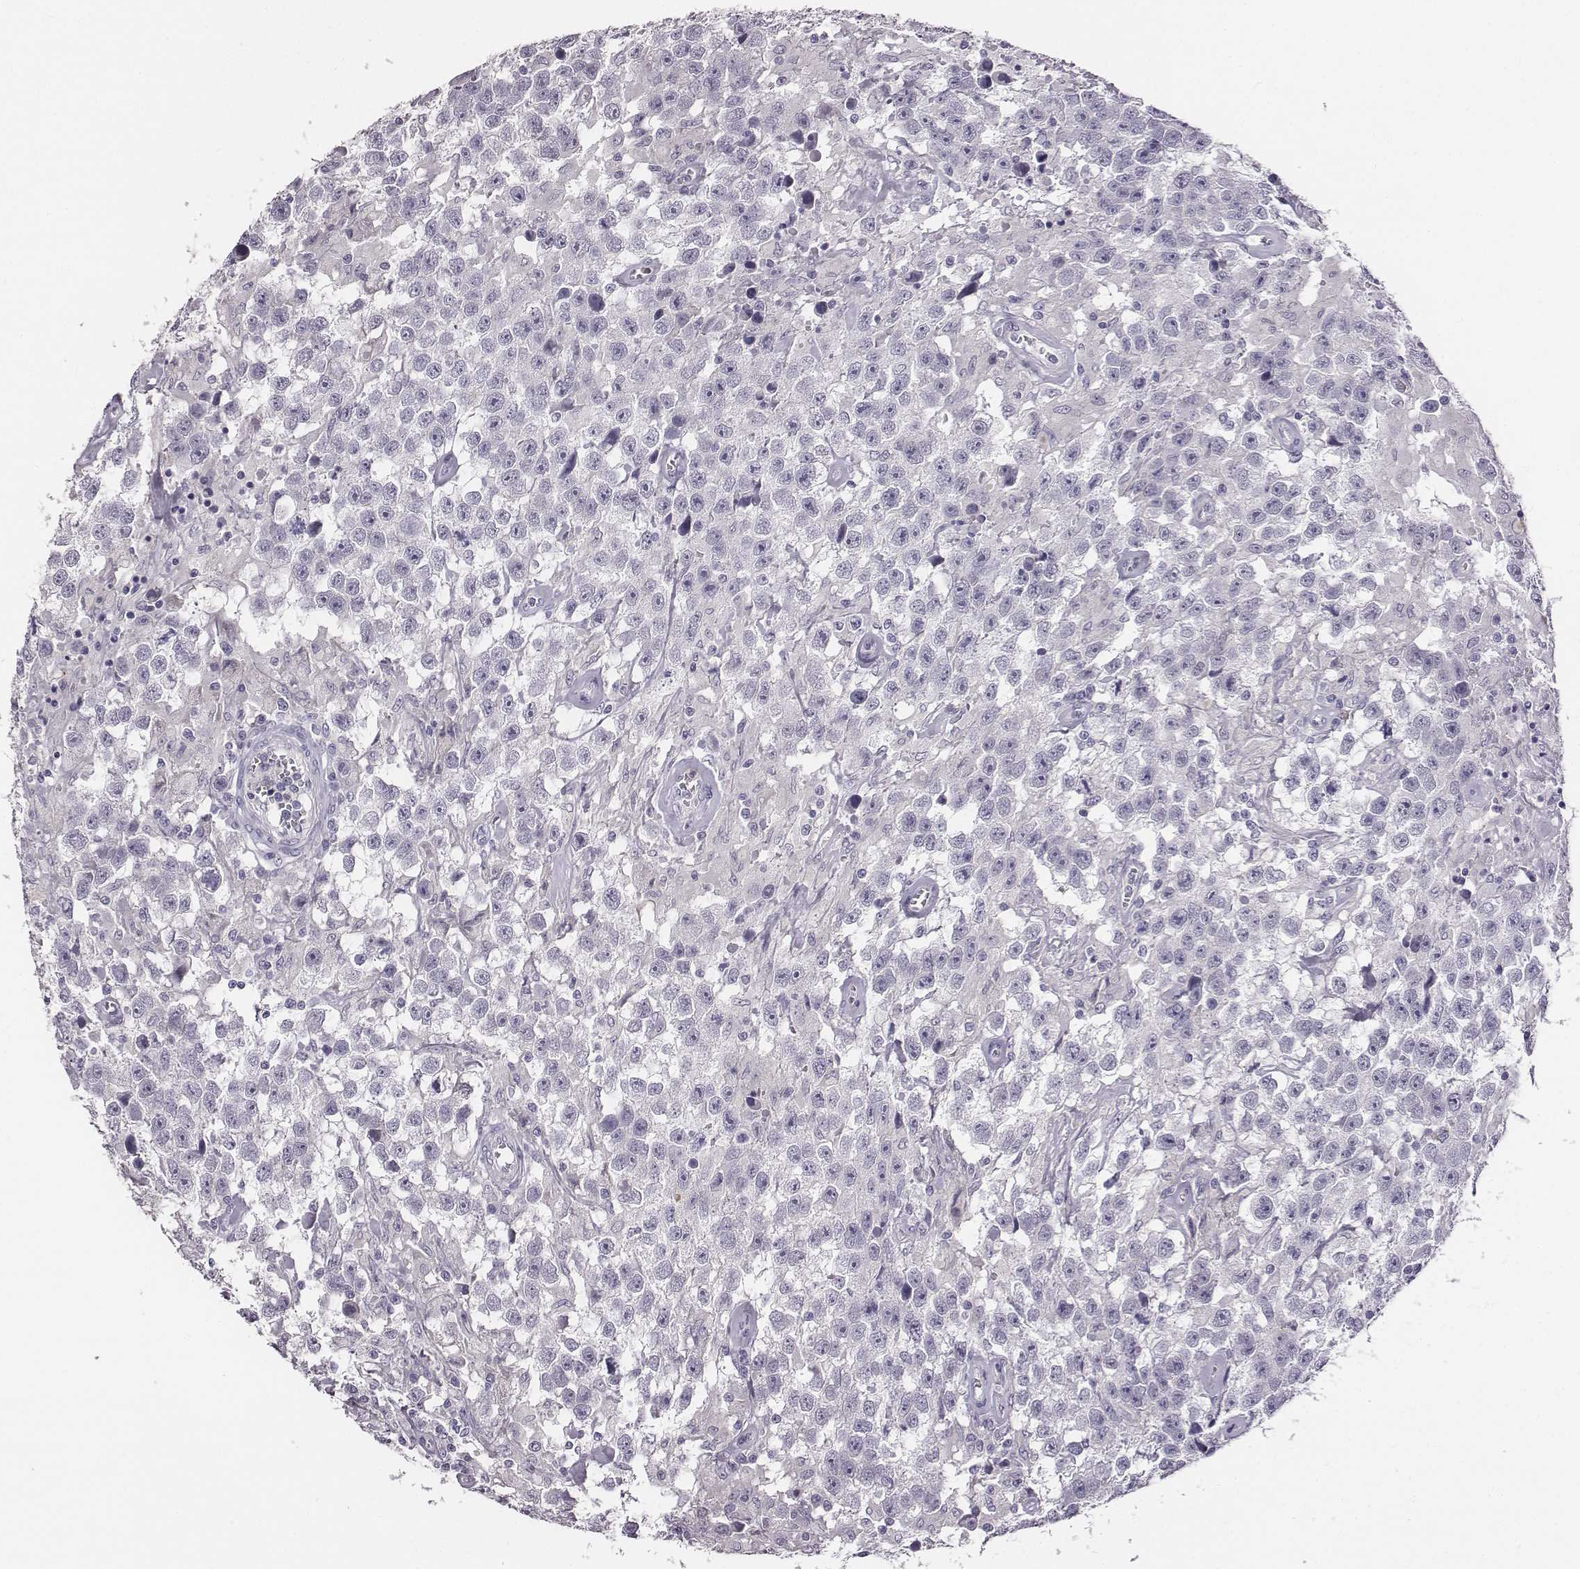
{"staining": {"intensity": "negative", "quantity": "none", "location": "none"}, "tissue": "testis cancer", "cell_type": "Tumor cells", "image_type": "cancer", "snomed": [{"axis": "morphology", "description": "Seminoma, NOS"}, {"axis": "topography", "description": "Testis"}], "caption": "The micrograph demonstrates no staining of tumor cells in seminoma (testis). The staining is performed using DAB brown chromogen with nuclei counter-stained in using hematoxylin.", "gene": "ADAM7", "patient": {"sex": "male", "age": 43}}